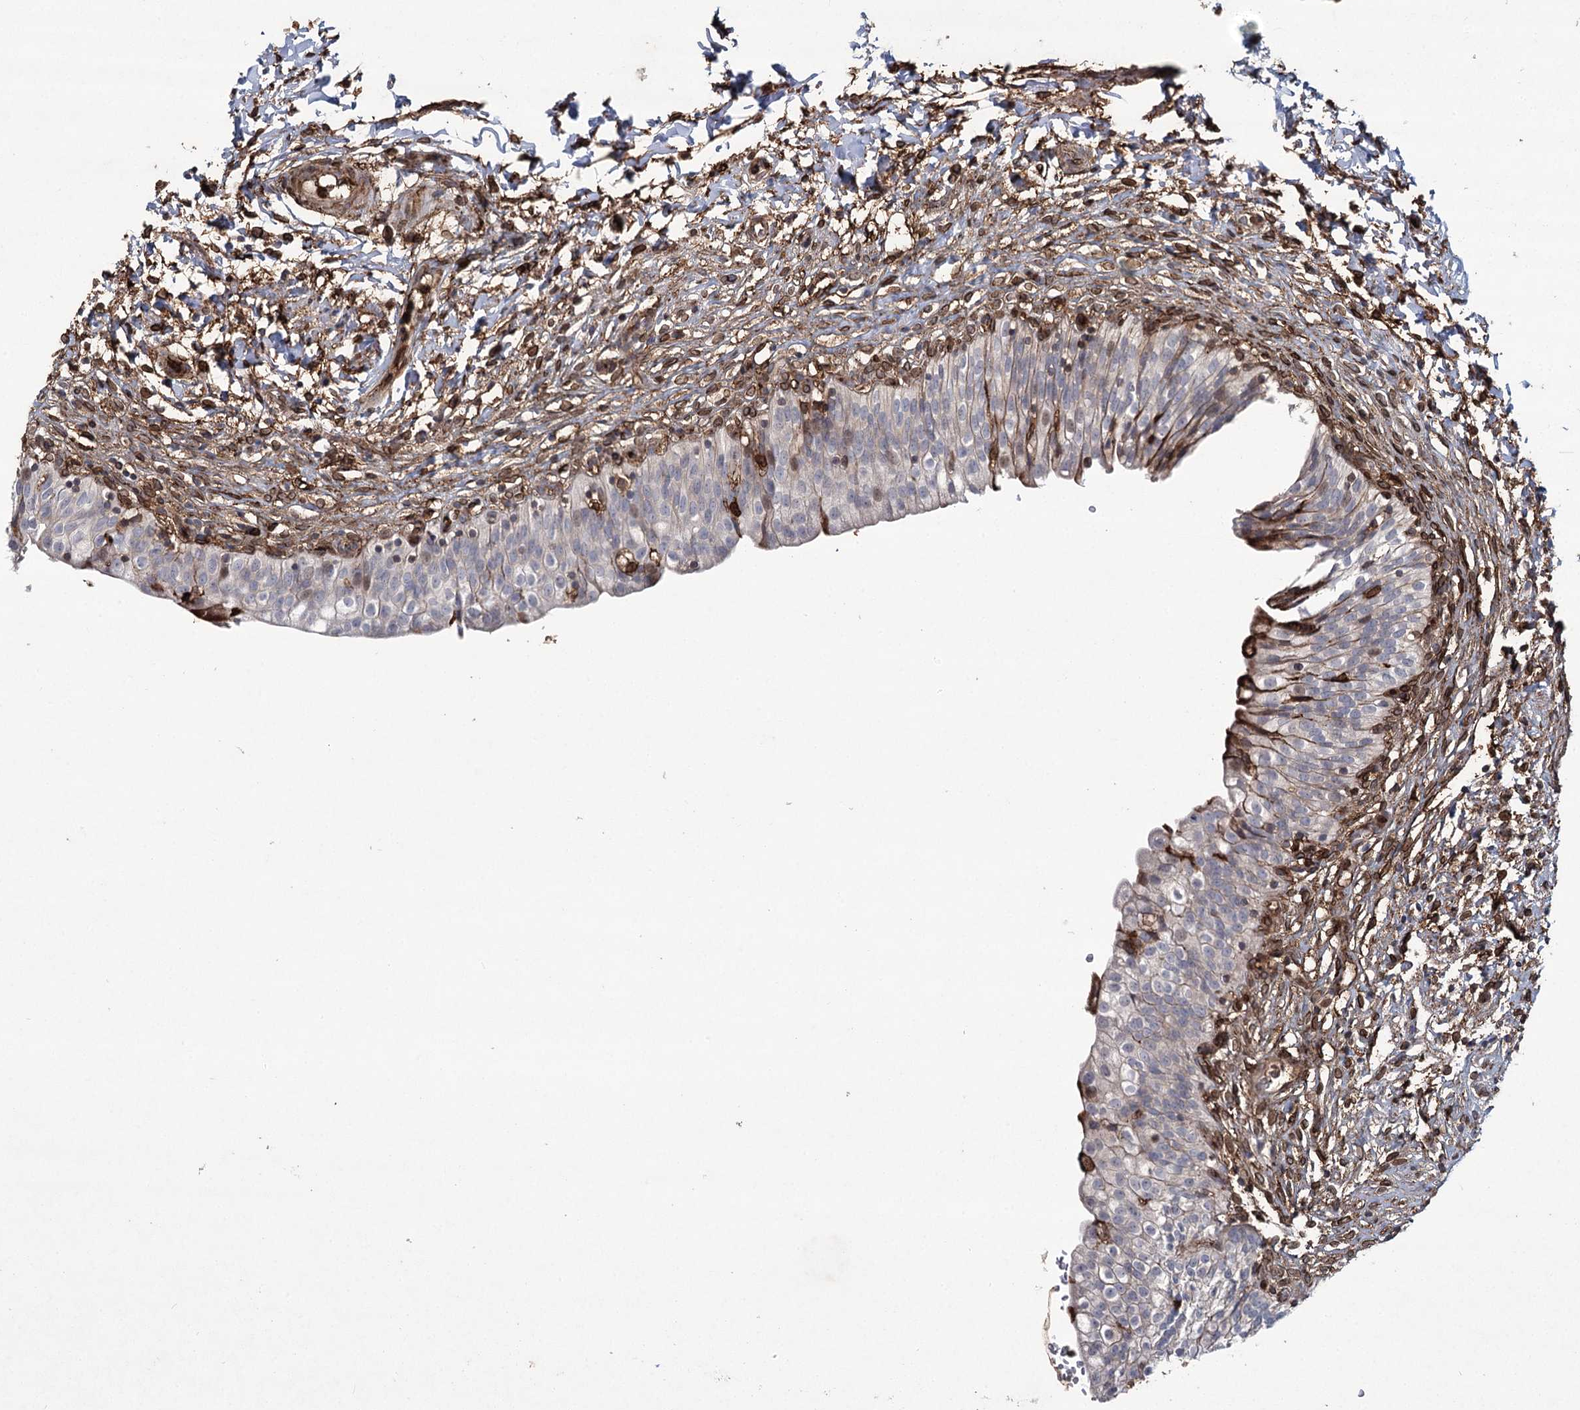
{"staining": {"intensity": "moderate", "quantity": "<25%", "location": "cytoplasmic/membranous"}, "tissue": "urinary bladder", "cell_type": "Urothelial cells", "image_type": "normal", "snomed": [{"axis": "morphology", "description": "Normal tissue, NOS"}, {"axis": "topography", "description": "Urinary bladder"}], "caption": "This histopathology image demonstrates immunohistochemistry staining of normal human urinary bladder, with low moderate cytoplasmic/membranous positivity in about <25% of urothelial cells.", "gene": "DCUN1D4", "patient": {"sex": "male", "age": 55}}